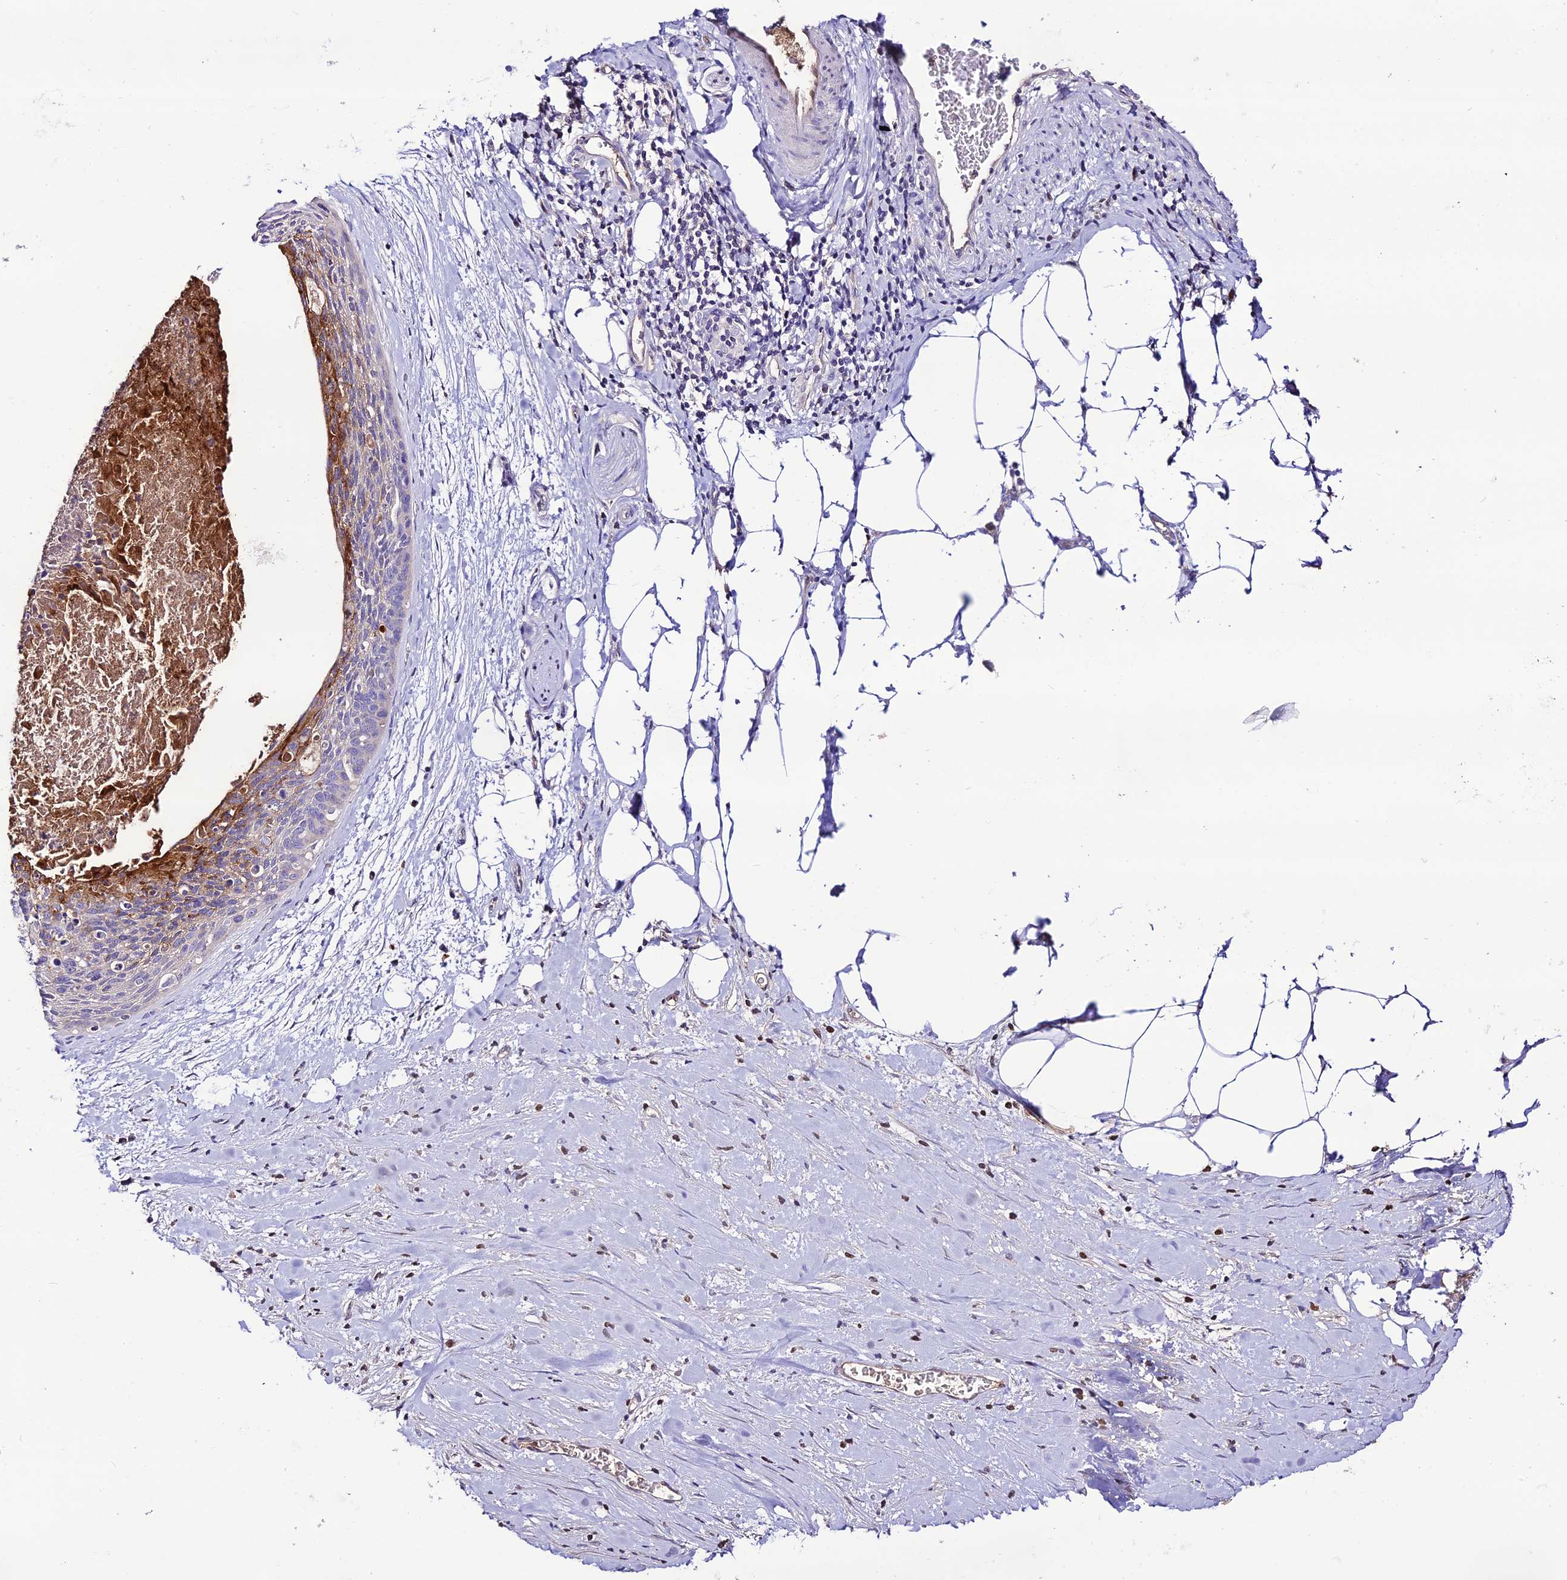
{"staining": {"intensity": "weak", "quantity": "<25%", "location": "cytoplasmic/membranous"}, "tissue": "cervical cancer", "cell_type": "Tumor cells", "image_type": "cancer", "snomed": [{"axis": "morphology", "description": "Squamous cell carcinoma, NOS"}, {"axis": "topography", "description": "Cervix"}], "caption": "Immunohistochemistry photomicrograph of human cervical squamous cell carcinoma stained for a protein (brown), which reveals no staining in tumor cells.", "gene": "NLRP9", "patient": {"sex": "female", "age": 55}}